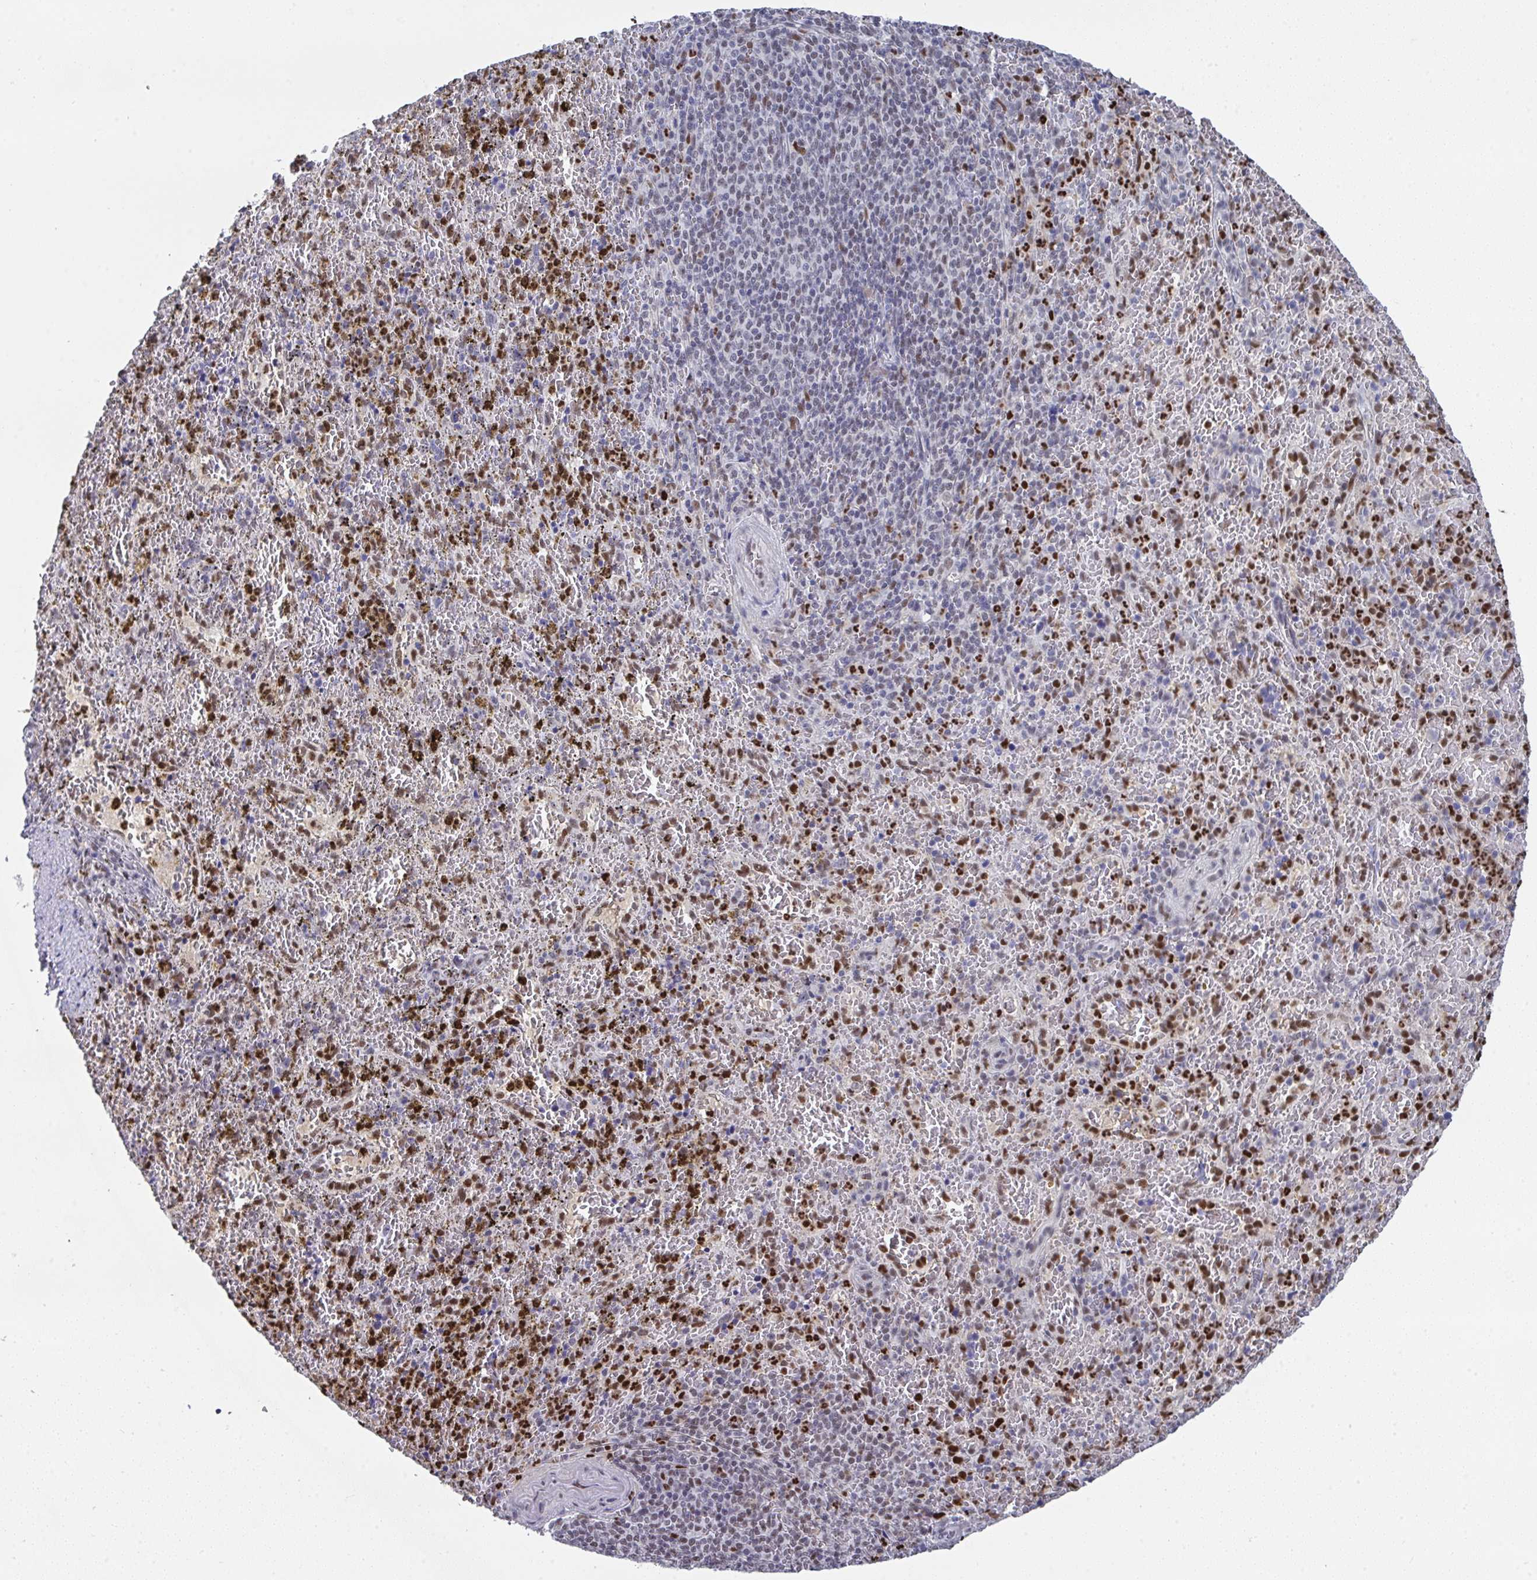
{"staining": {"intensity": "strong", "quantity": "25%-75%", "location": "nuclear"}, "tissue": "spleen", "cell_type": "Cells in red pulp", "image_type": "normal", "snomed": [{"axis": "morphology", "description": "Normal tissue, NOS"}, {"axis": "topography", "description": "Spleen"}], "caption": "This photomicrograph demonstrates immunohistochemistry (IHC) staining of normal human spleen, with high strong nuclear positivity in about 25%-75% of cells in red pulp.", "gene": "JDP2", "patient": {"sex": "female", "age": 50}}